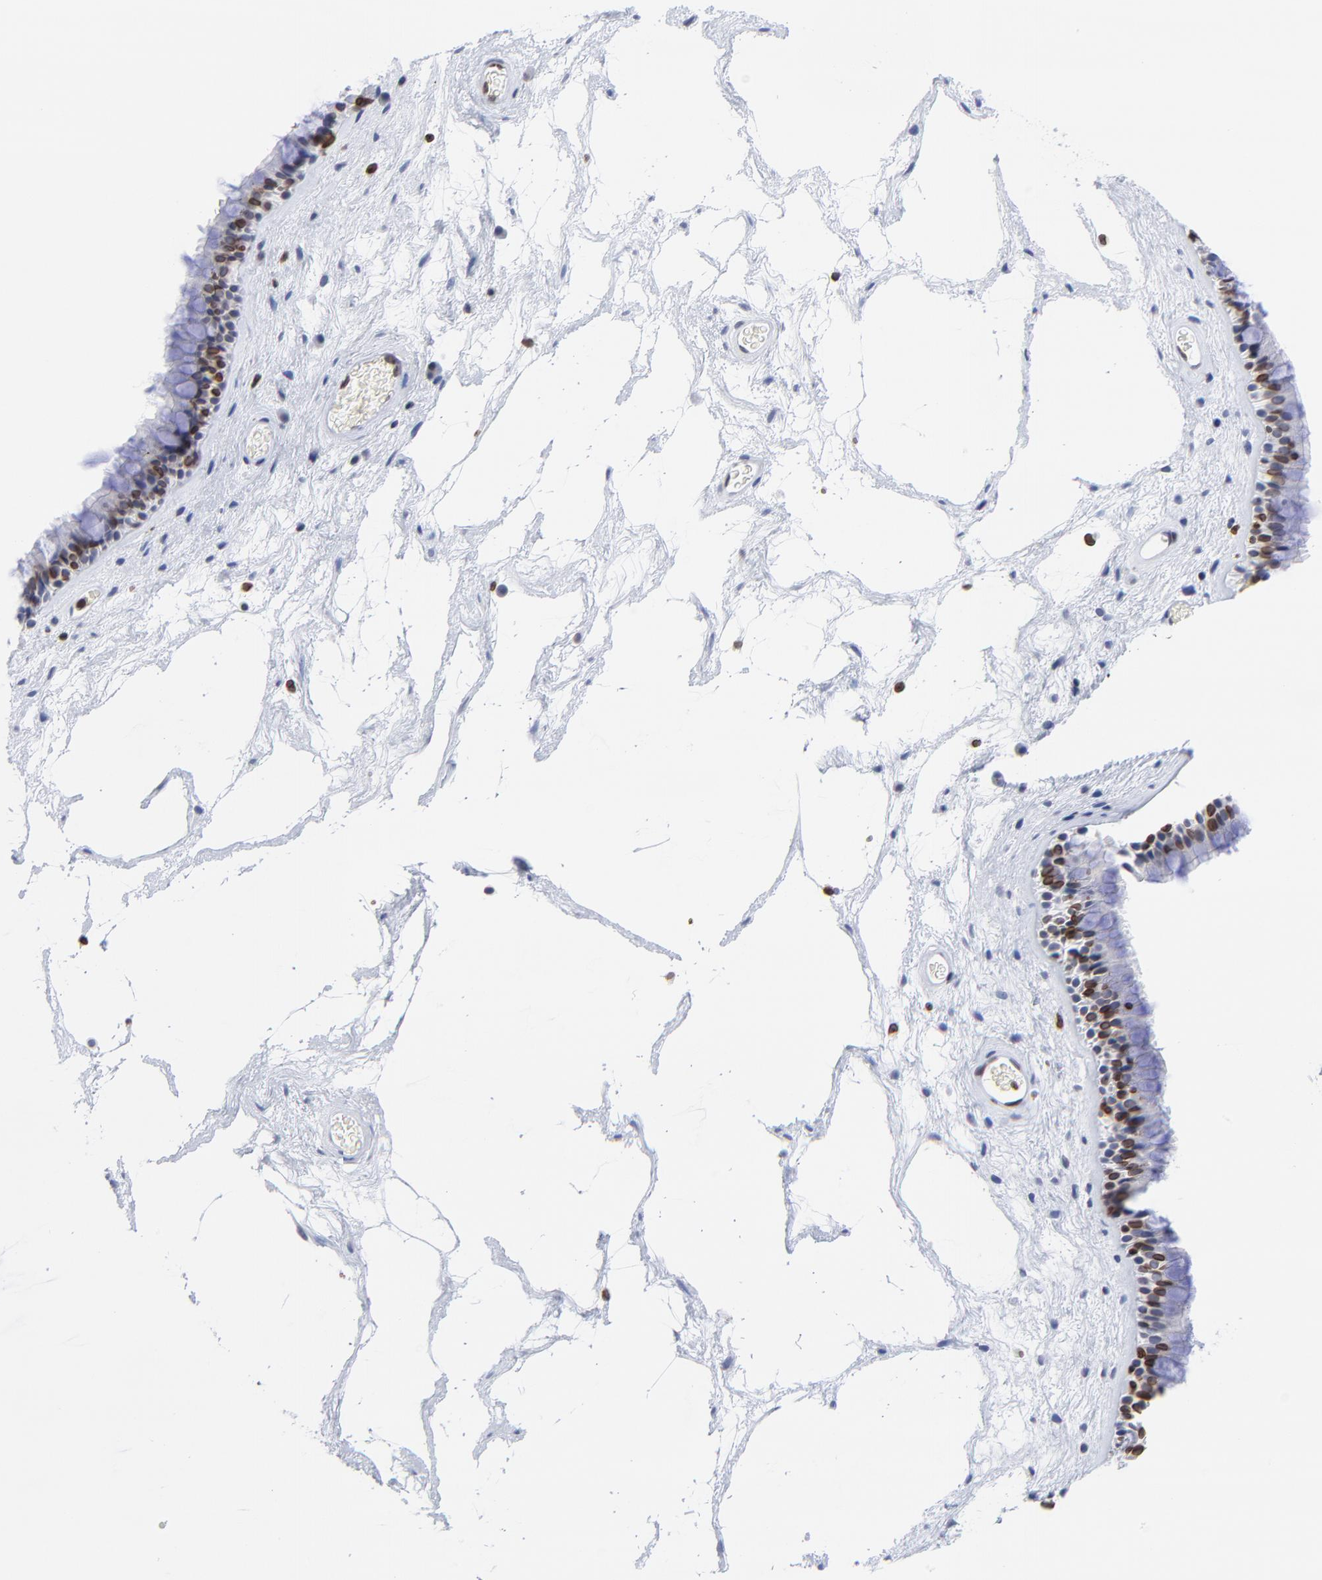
{"staining": {"intensity": "moderate", "quantity": ">75%", "location": "nuclear"}, "tissue": "nasopharynx", "cell_type": "Respiratory epithelial cells", "image_type": "normal", "snomed": [{"axis": "morphology", "description": "Normal tissue, NOS"}, {"axis": "morphology", "description": "Inflammation, NOS"}, {"axis": "topography", "description": "Nasopharynx"}], "caption": "A high-resolution photomicrograph shows IHC staining of normal nasopharynx, which displays moderate nuclear expression in approximately >75% of respiratory epithelial cells.", "gene": "THAP7", "patient": {"sex": "male", "age": 48}}